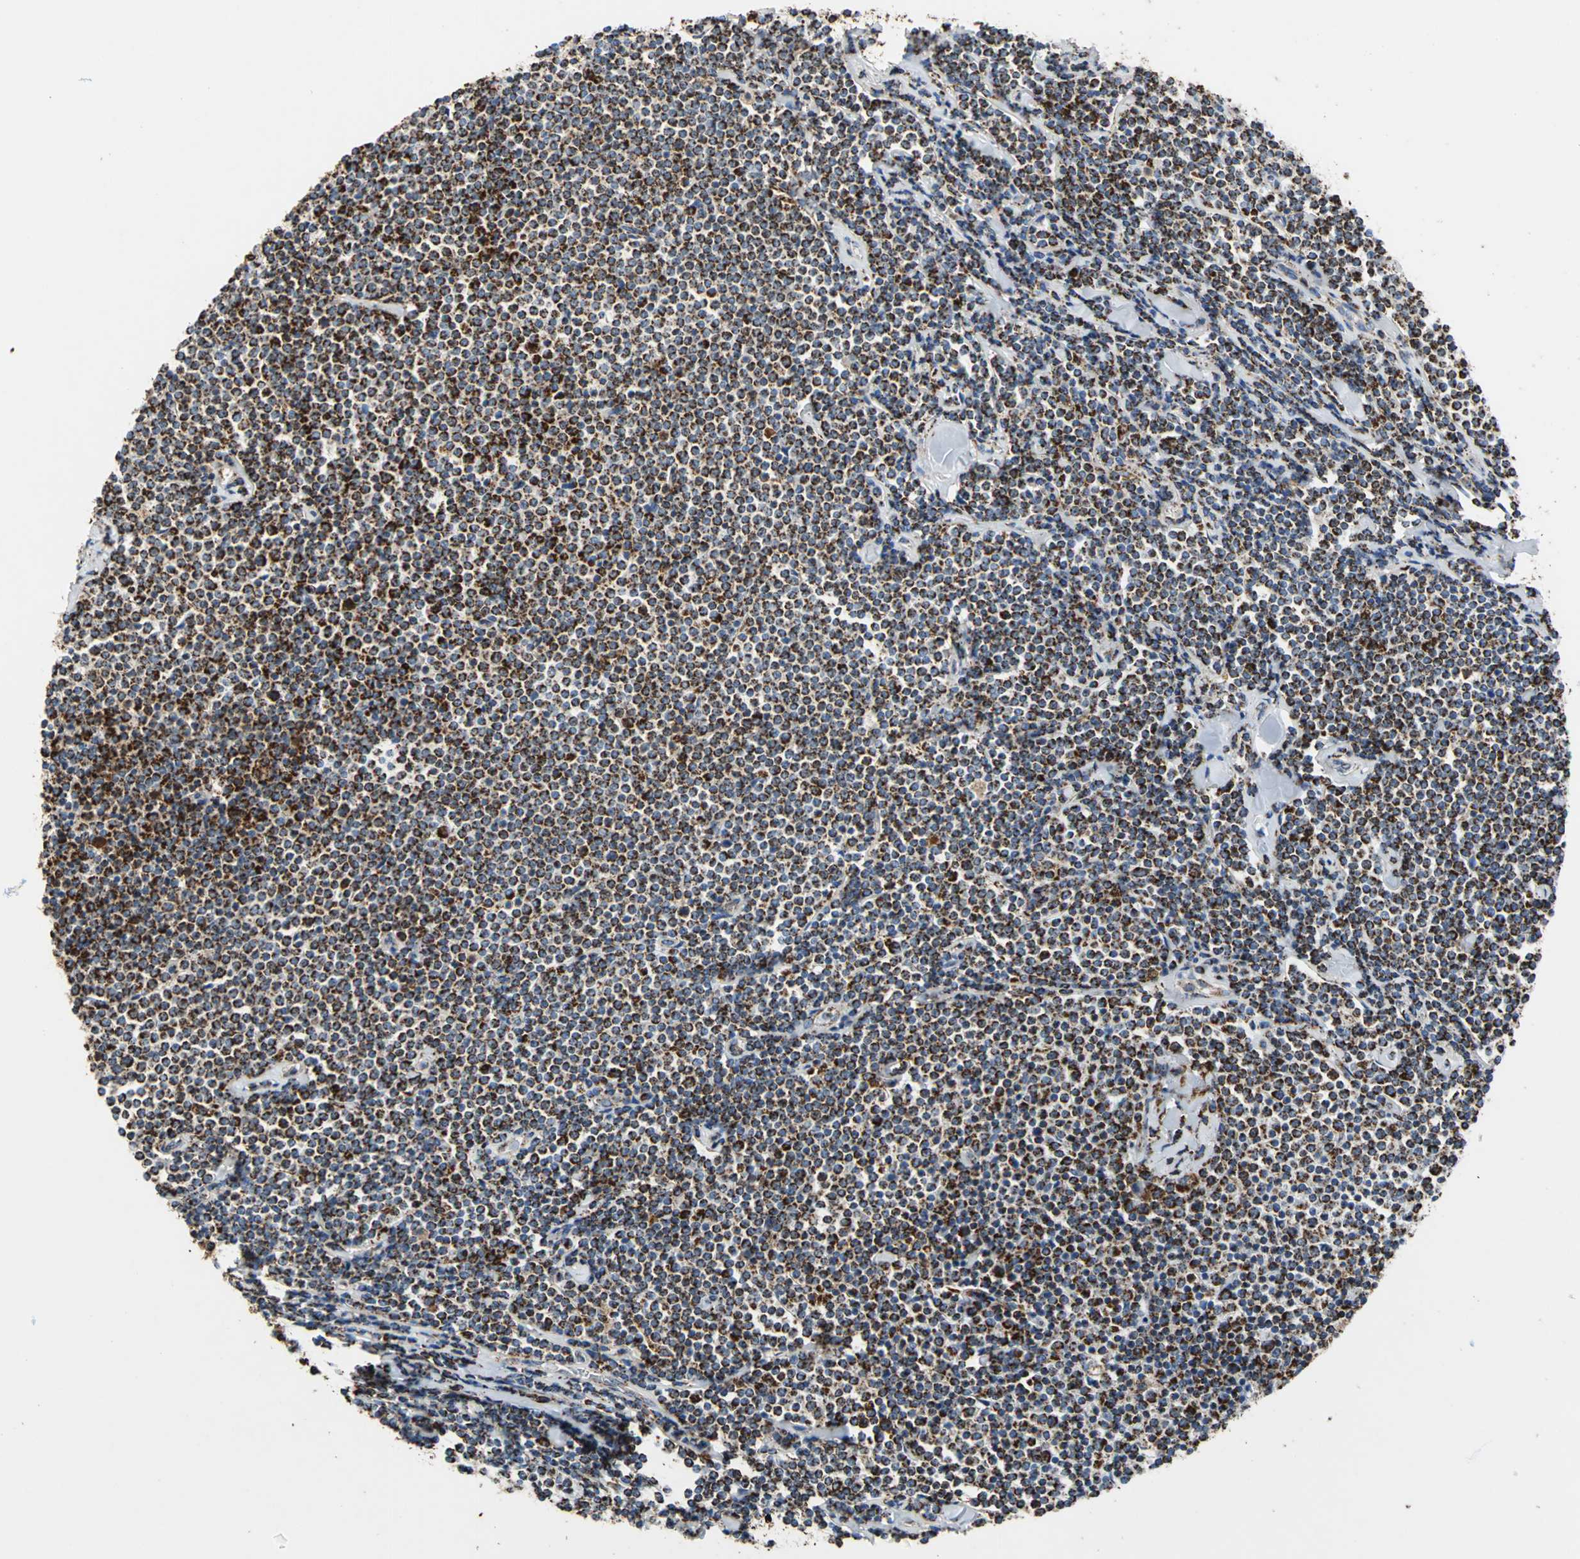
{"staining": {"intensity": "strong", "quantity": ">75%", "location": "cytoplasmic/membranous"}, "tissue": "lymphoma", "cell_type": "Tumor cells", "image_type": "cancer", "snomed": [{"axis": "morphology", "description": "Malignant lymphoma, non-Hodgkin's type, Low grade"}, {"axis": "topography", "description": "Soft tissue"}], "caption": "Immunohistochemistry photomicrograph of neoplastic tissue: human malignant lymphoma, non-Hodgkin's type (low-grade) stained using immunohistochemistry (IHC) reveals high levels of strong protein expression localized specifically in the cytoplasmic/membranous of tumor cells, appearing as a cytoplasmic/membranous brown color.", "gene": "ECH1", "patient": {"sex": "male", "age": 92}}